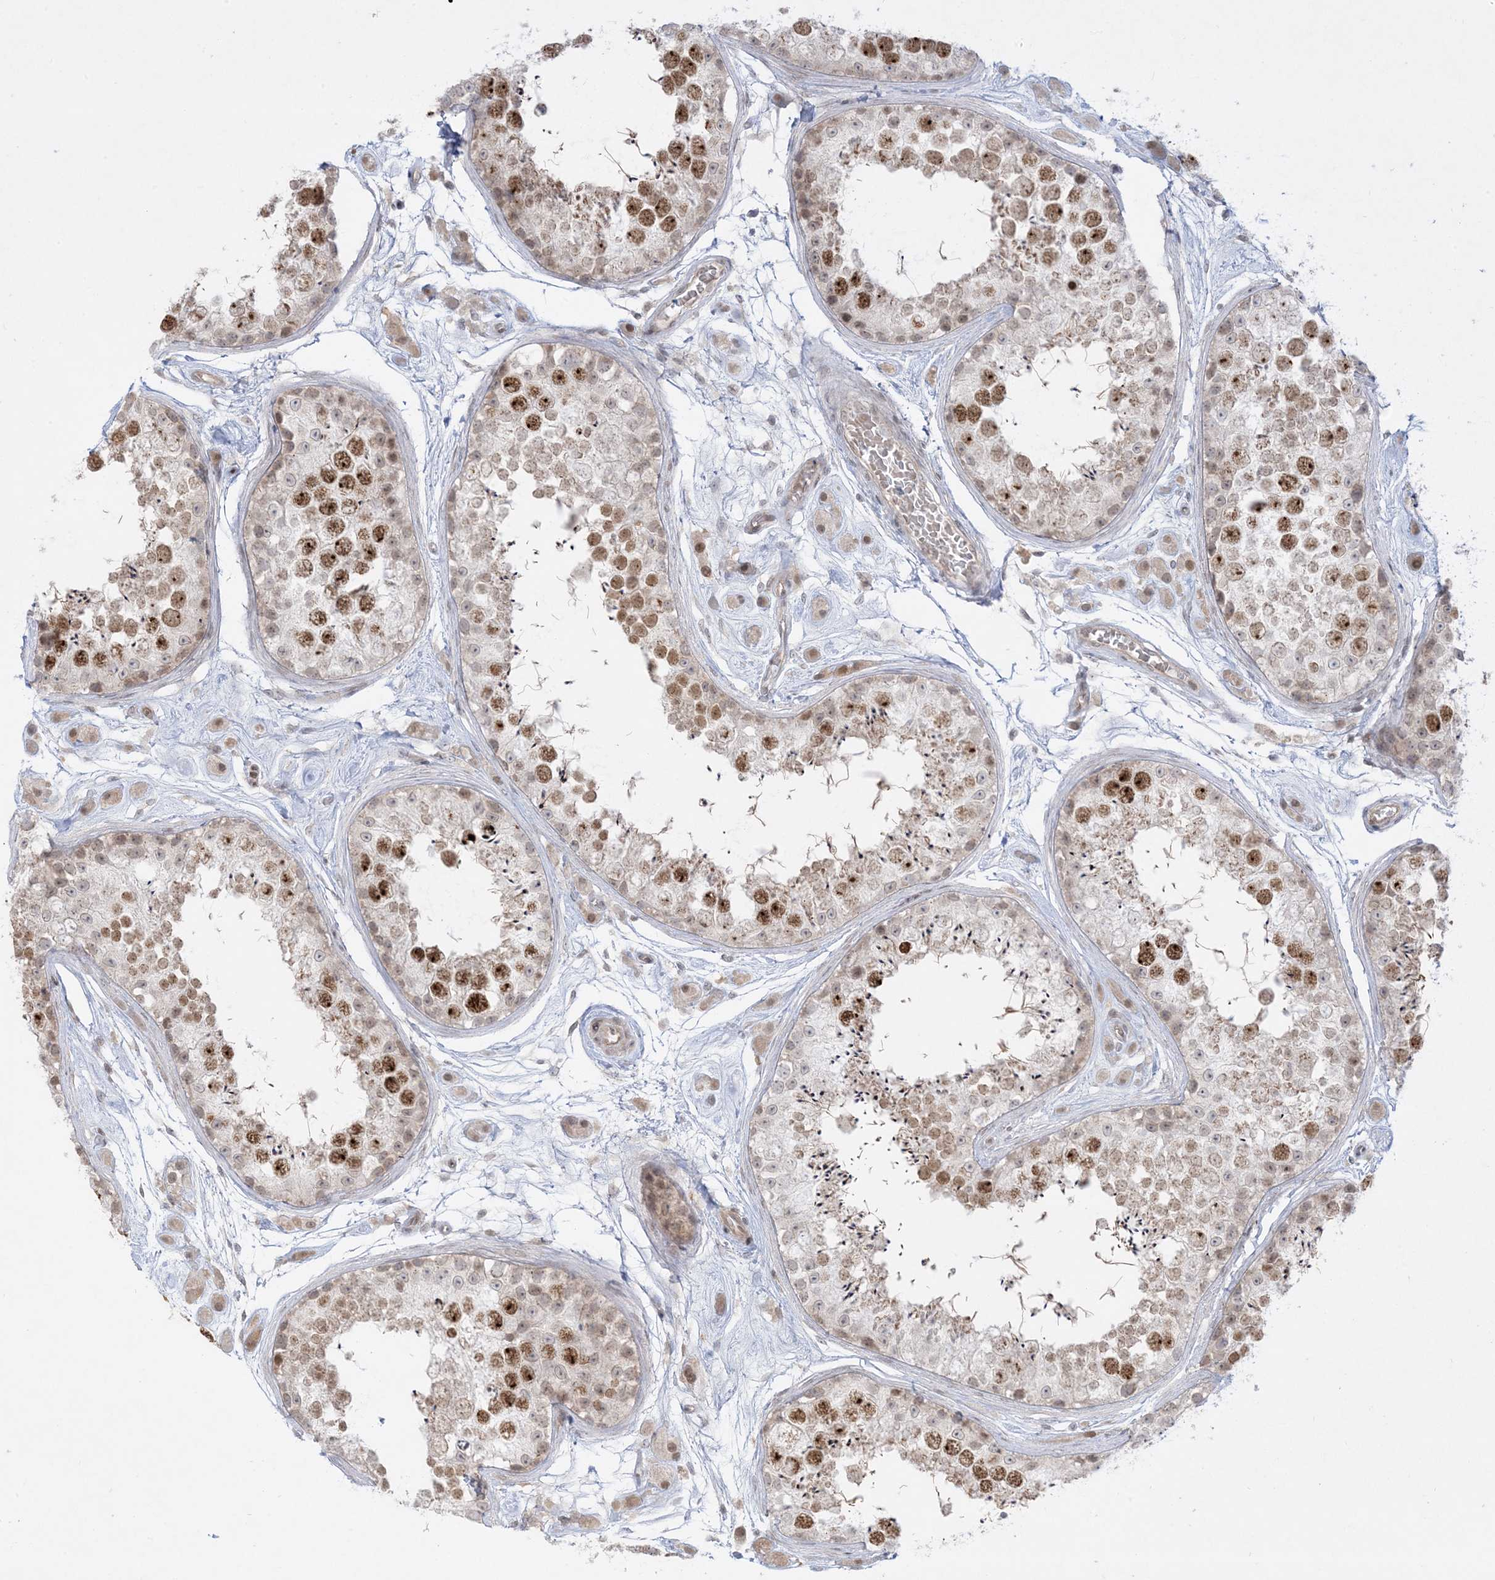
{"staining": {"intensity": "strong", "quantity": "25%-75%", "location": "nuclear"}, "tissue": "testis", "cell_type": "Cells in seminiferous ducts", "image_type": "normal", "snomed": [{"axis": "morphology", "description": "Normal tissue, NOS"}, {"axis": "topography", "description": "Testis"}], "caption": "Immunohistochemistry (IHC) (DAB) staining of normal human testis demonstrates strong nuclear protein expression in about 25%-75% of cells in seminiferous ducts.", "gene": "PTK6", "patient": {"sex": "male", "age": 25}}